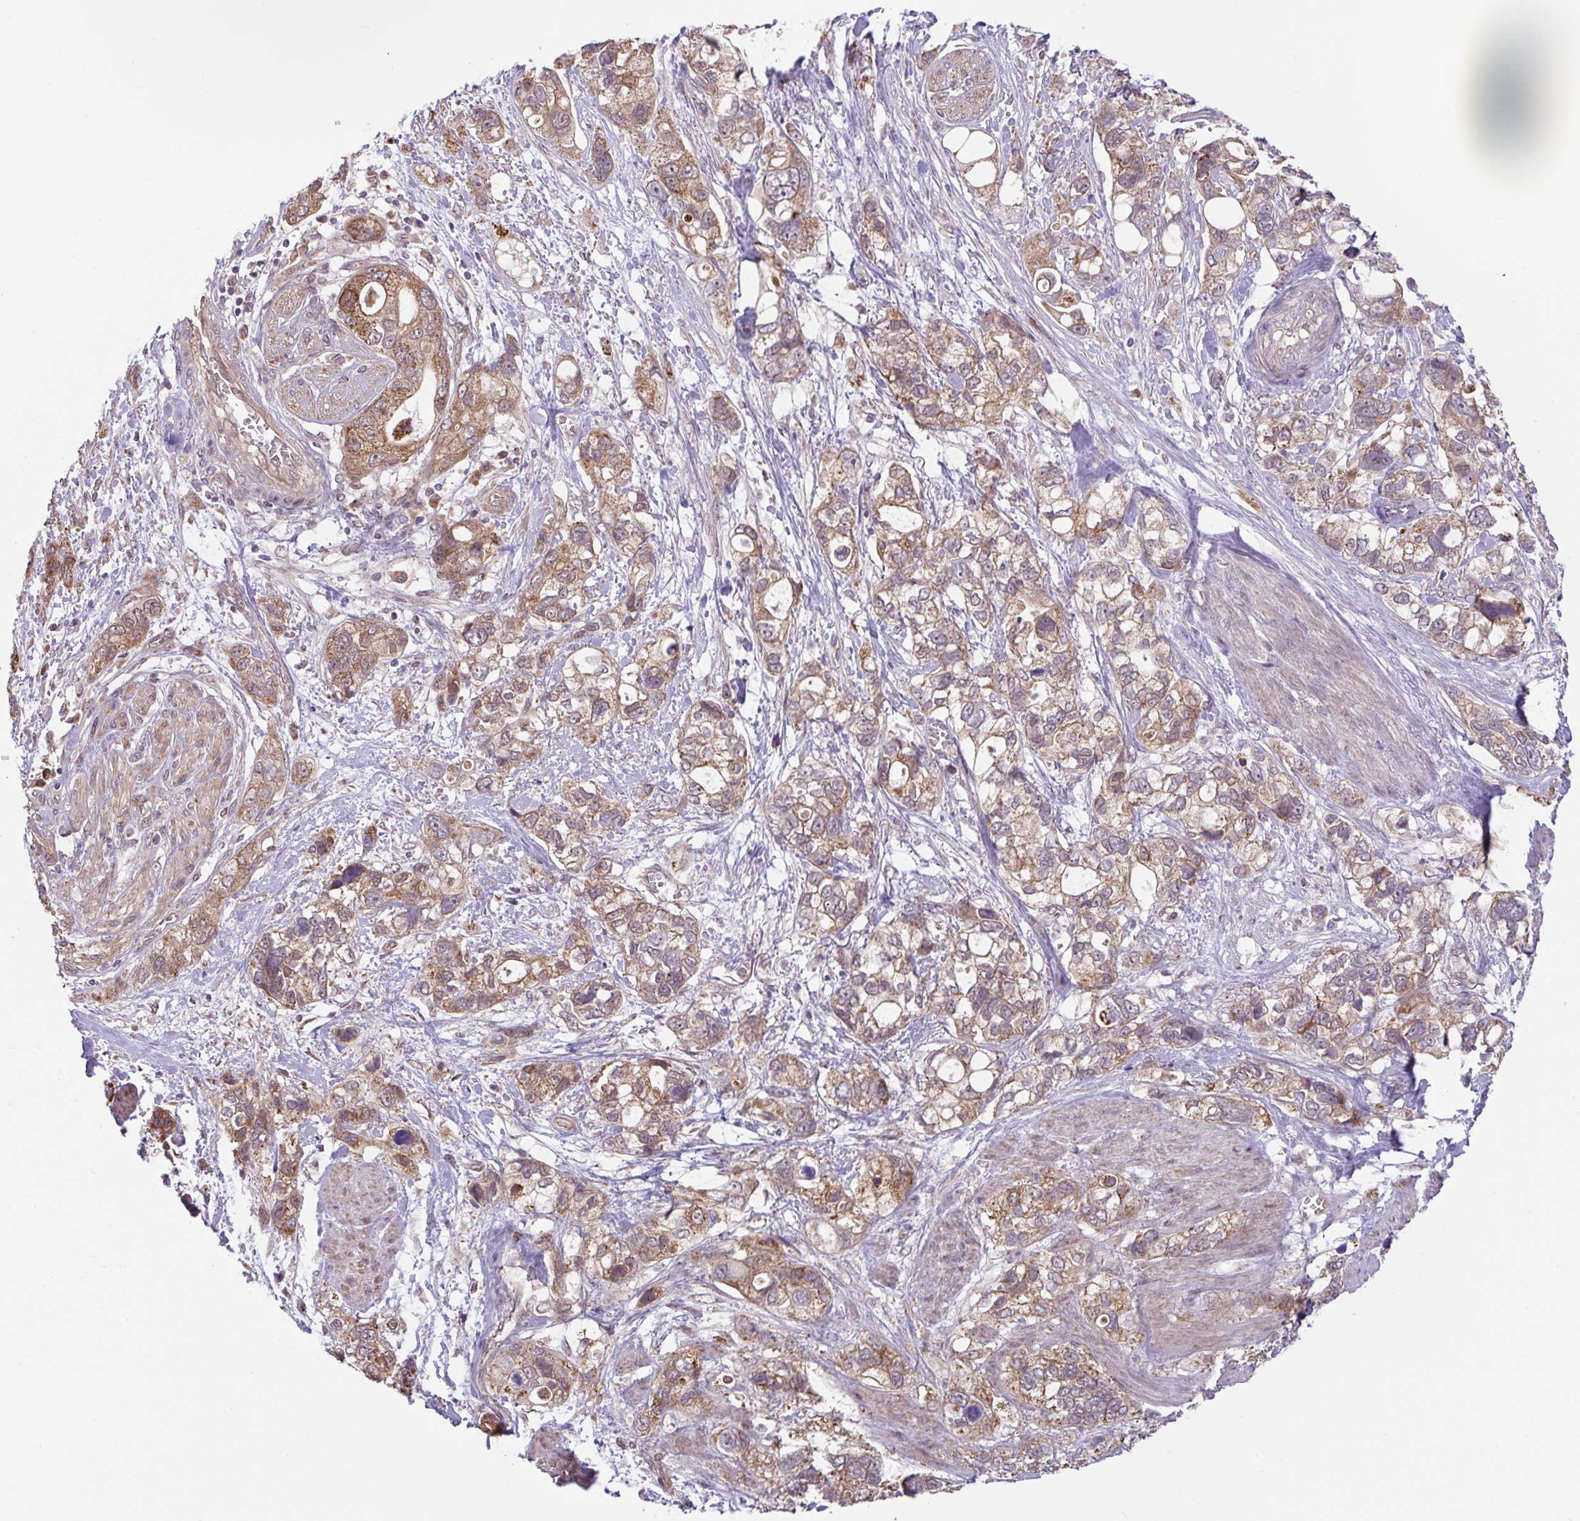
{"staining": {"intensity": "moderate", "quantity": ">75%", "location": "cytoplasmic/membranous"}, "tissue": "stomach cancer", "cell_type": "Tumor cells", "image_type": "cancer", "snomed": [{"axis": "morphology", "description": "Adenocarcinoma, NOS"}, {"axis": "topography", "description": "Stomach, upper"}], "caption": "High-power microscopy captured an immunohistochemistry (IHC) image of adenocarcinoma (stomach), revealing moderate cytoplasmic/membranous expression in about >75% of tumor cells.", "gene": "DLEU7", "patient": {"sex": "female", "age": 81}}